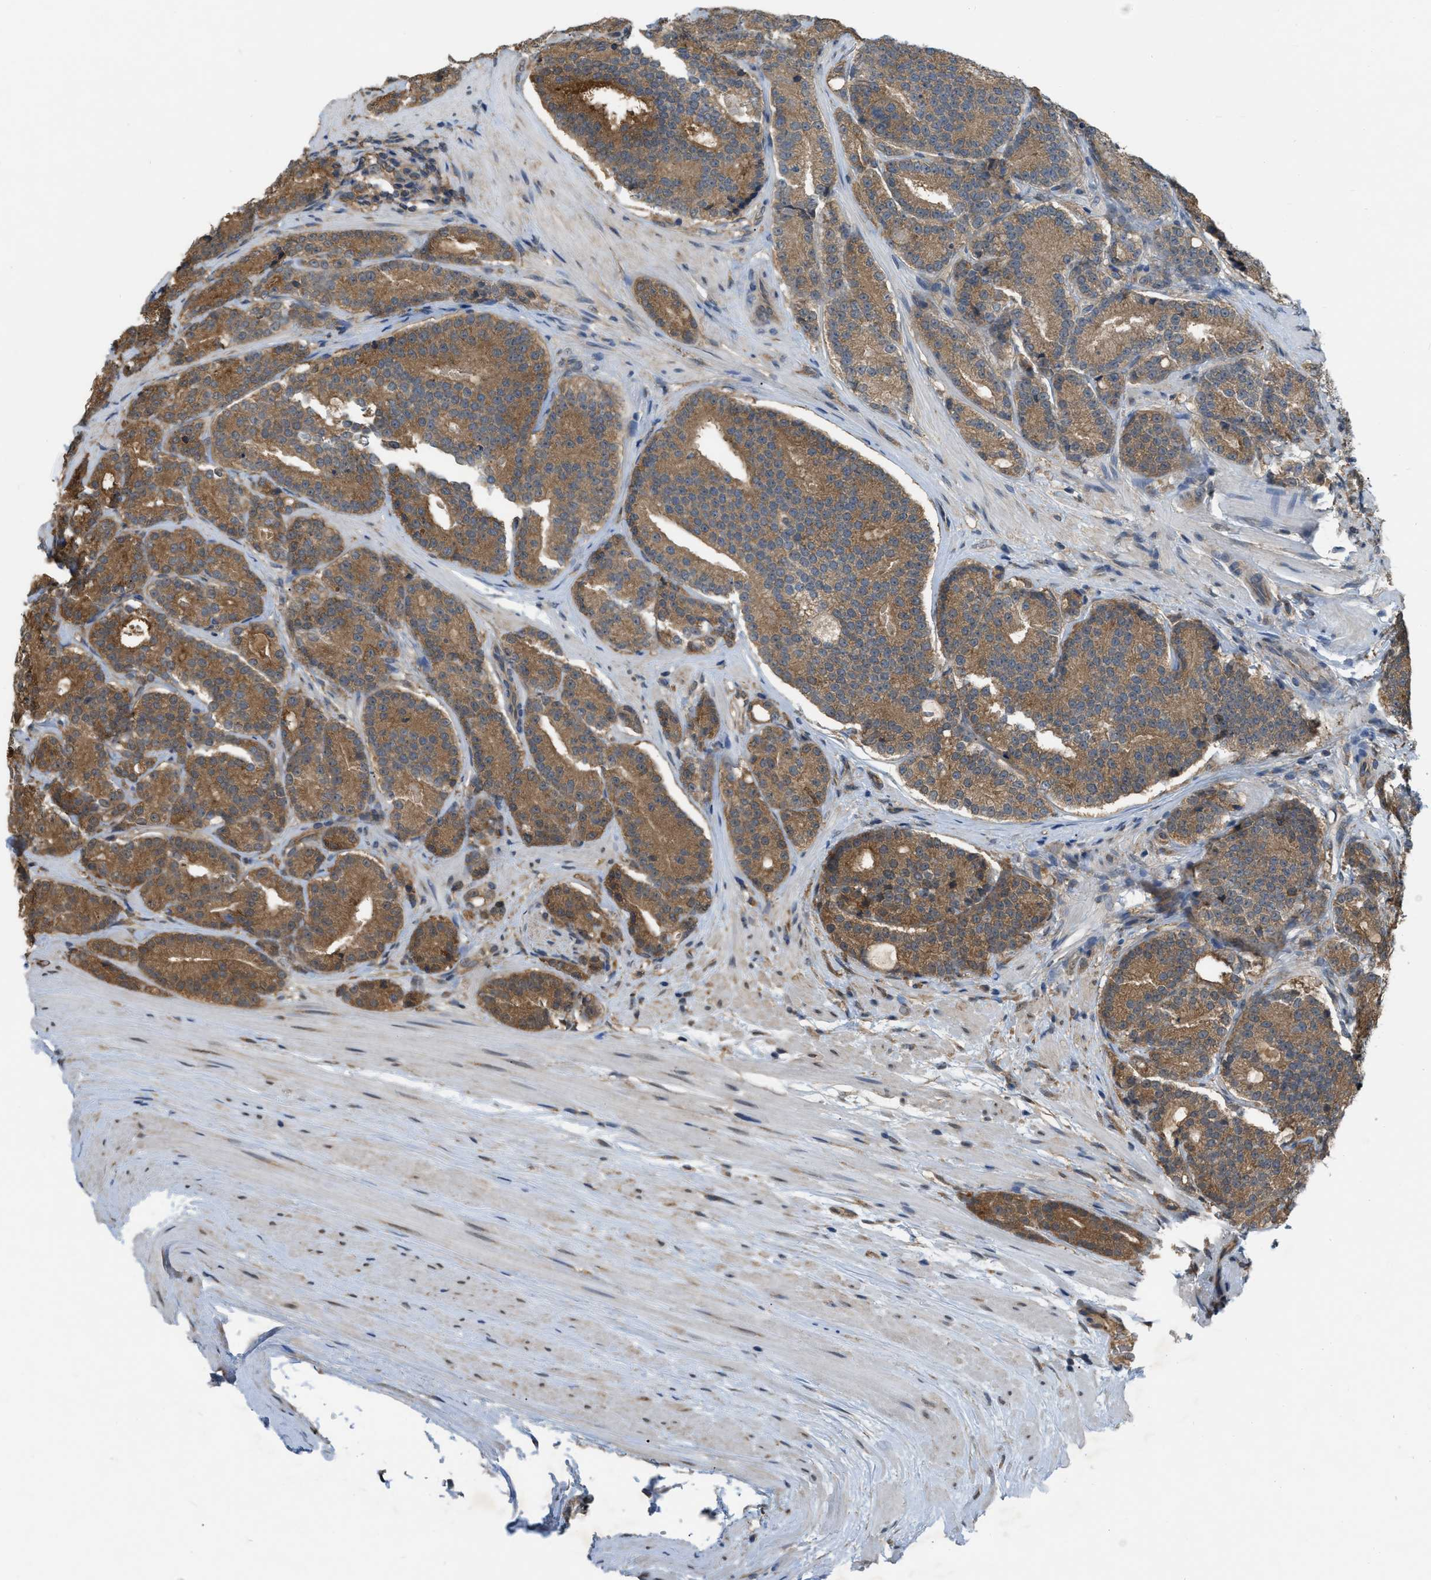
{"staining": {"intensity": "moderate", "quantity": ">75%", "location": "cytoplasmic/membranous"}, "tissue": "prostate cancer", "cell_type": "Tumor cells", "image_type": "cancer", "snomed": [{"axis": "morphology", "description": "Adenocarcinoma, High grade"}, {"axis": "topography", "description": "Prostate"}], "caption": "Brown immunohistochemical staining in prostate cancer exhibits moderate cytoplasmic/membranous expression in about >75% of tumor cells. (DAB (3,3'-diaminobenzidine) IHC, brown staining for protein, blue staining for nuclei).", "gene": "BCL7C", "patient": {"sex": "male", "age": 61}}